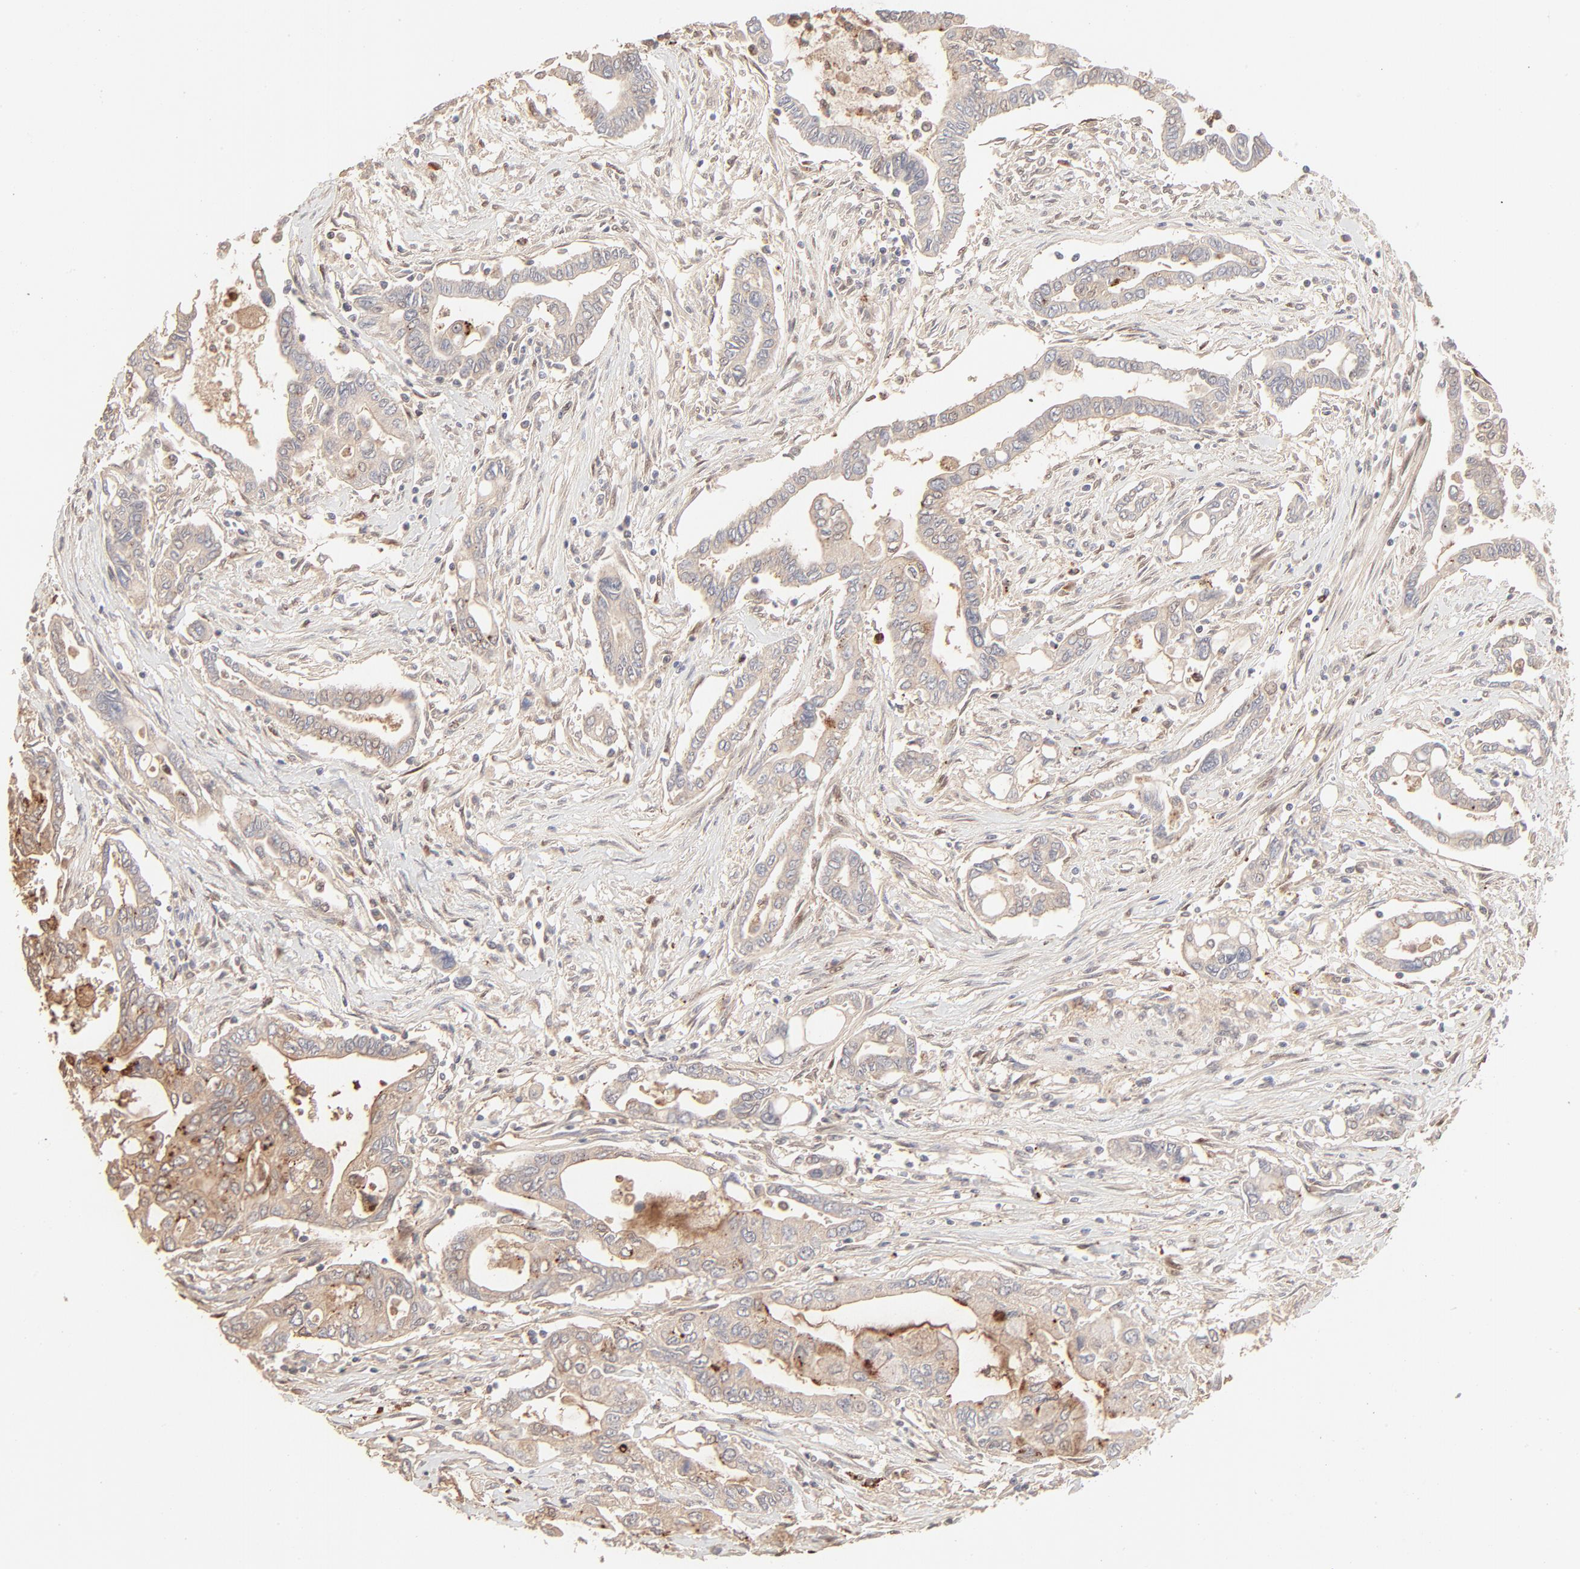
{"staining": {"intensity": "weak", "quantity": "25%-75%", "location": "cytoplasmic/membranous"}, "tissue": "pancreatic cancer", "cell_type": "Tumor cells", "image_type": "cancer", "snomed": [{"axis": "morphology", "description": "Adenocarcinoma, NOS"}, {"axis": "topography", "description": "Pancreas"}], "caption": "Pancreatic cancer (adenocarcinoma) was stained to show a protein in brown. There is low levels of weak cytoplasmic/membranous staining in approximately 25%-75% of tumor cells.", "gene": "LGALS2", "patient": {"sex": "female", "age": 57}}